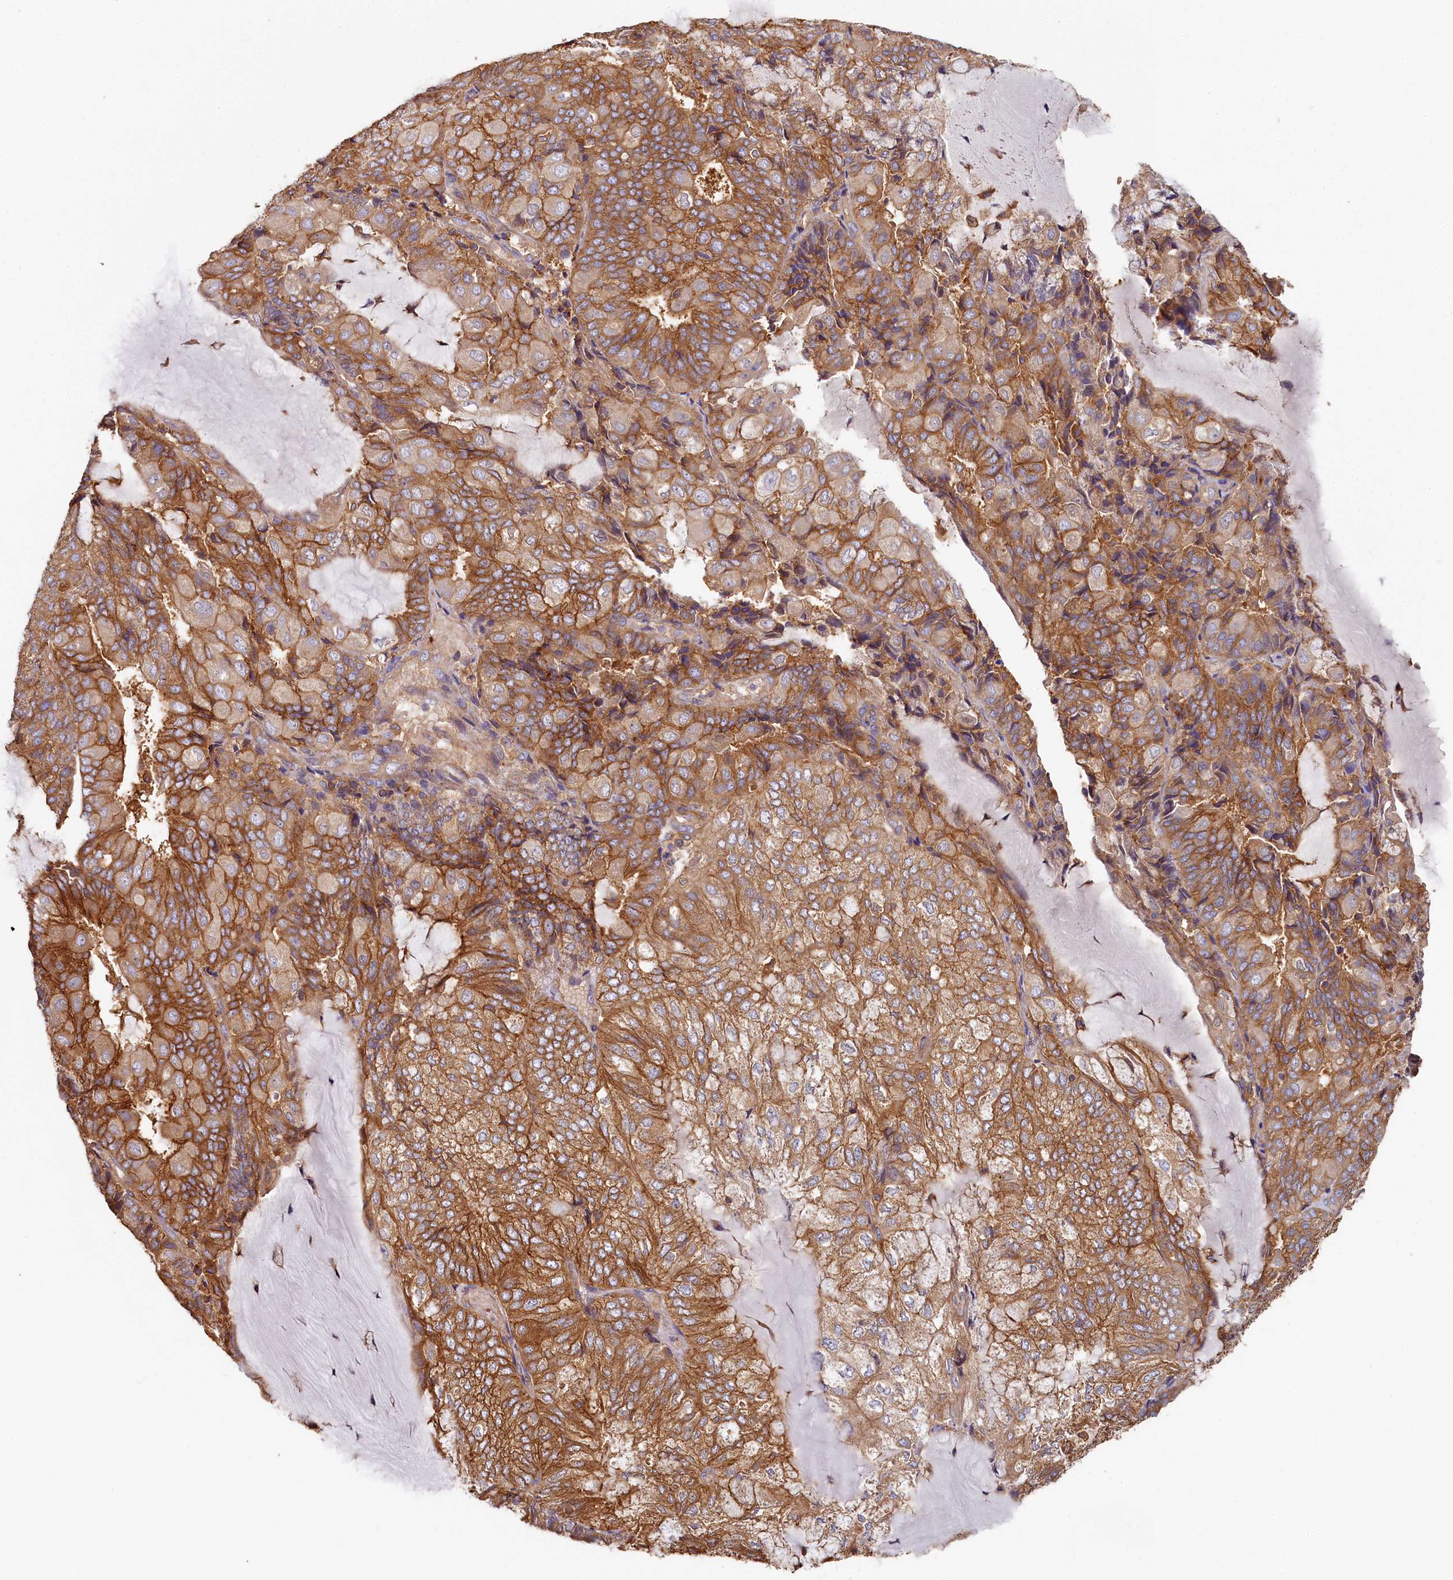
{"staining": {"intensity": "moderate", "quantity": ">75%", "location": "cytoplasmic/membranous"}, "tissue": "endometrial cancer", "cell_type": "Tumor cells", "image_type": "cancer", "snomed": [{"axis": "morphology", "description": "Adenocarcinoma, NOS"}, {"axis": "topography", "description": "Endometrium"}], "caption": "Tumor cells exhibit medium levels of moderate cytoplasmic/membranous staining in approximately >75% of cells in endometrial adenocarcinoma.", "gene": "PPIP5K1", "patient": {"sex": "female", "age": 81}}